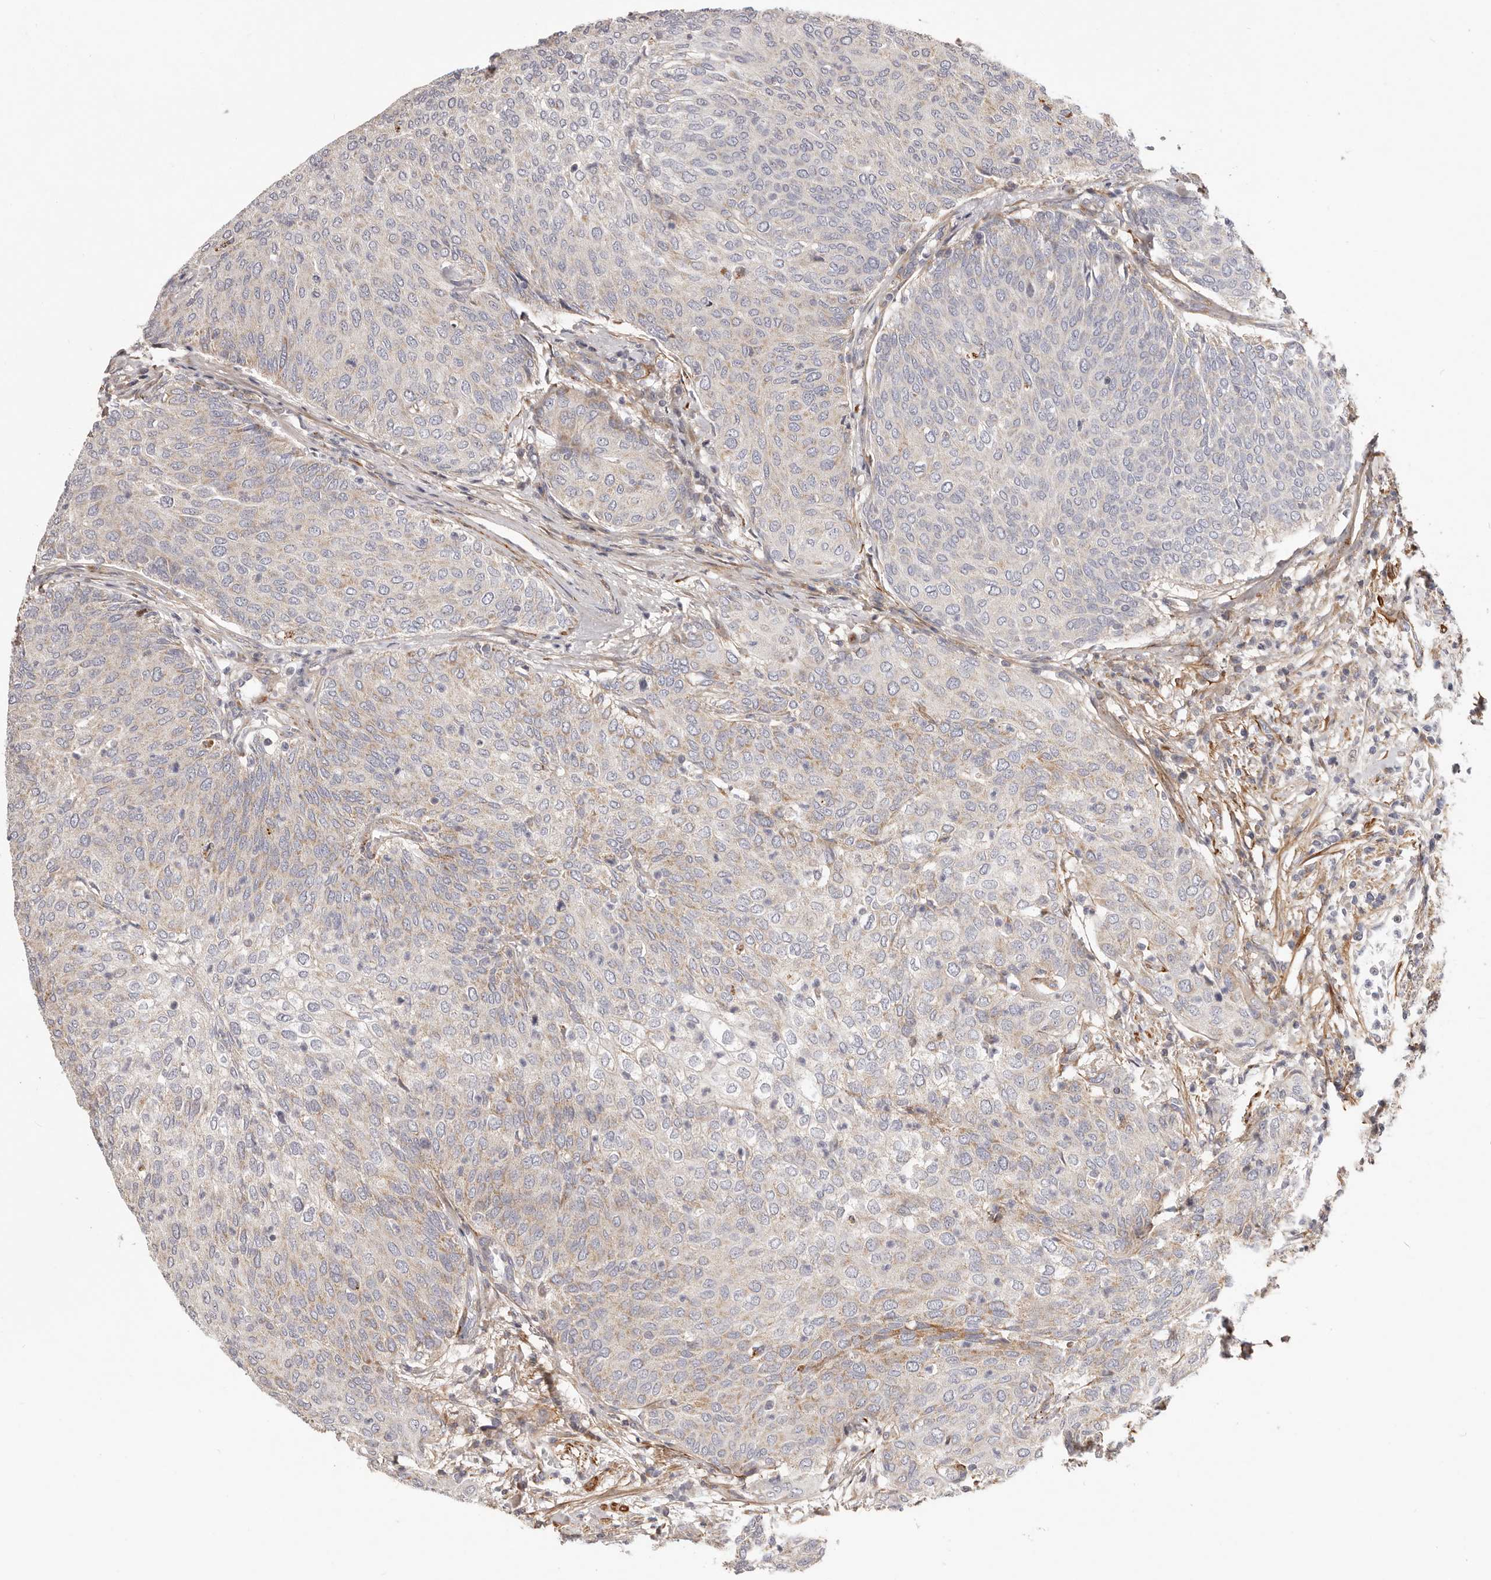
{"staining": {"intensity": "moderate", "quantity": "25%-75%", "location": "cytoplasmic/membranous"}, "tissue": "urothelial cancer", "cell_type": "Tumor cells", "image_type": "cancer", "snomed": [{"axis": "morphology", "description": "Urothelial carcinoma, Low grade"}, {"axis": "topography", "description": "Urinary bladder"}], "caption": "This image shows low-grade urothelial carcinoma stained with immunohistochemistry to label a protein in brown. The cytoplasmic/membranous of tumor cells show moderate positivity for the protein. Nuclei are counter-stained blue.", "gene": "MRPS10", "patient": {"sex": "female", "age": 79}}